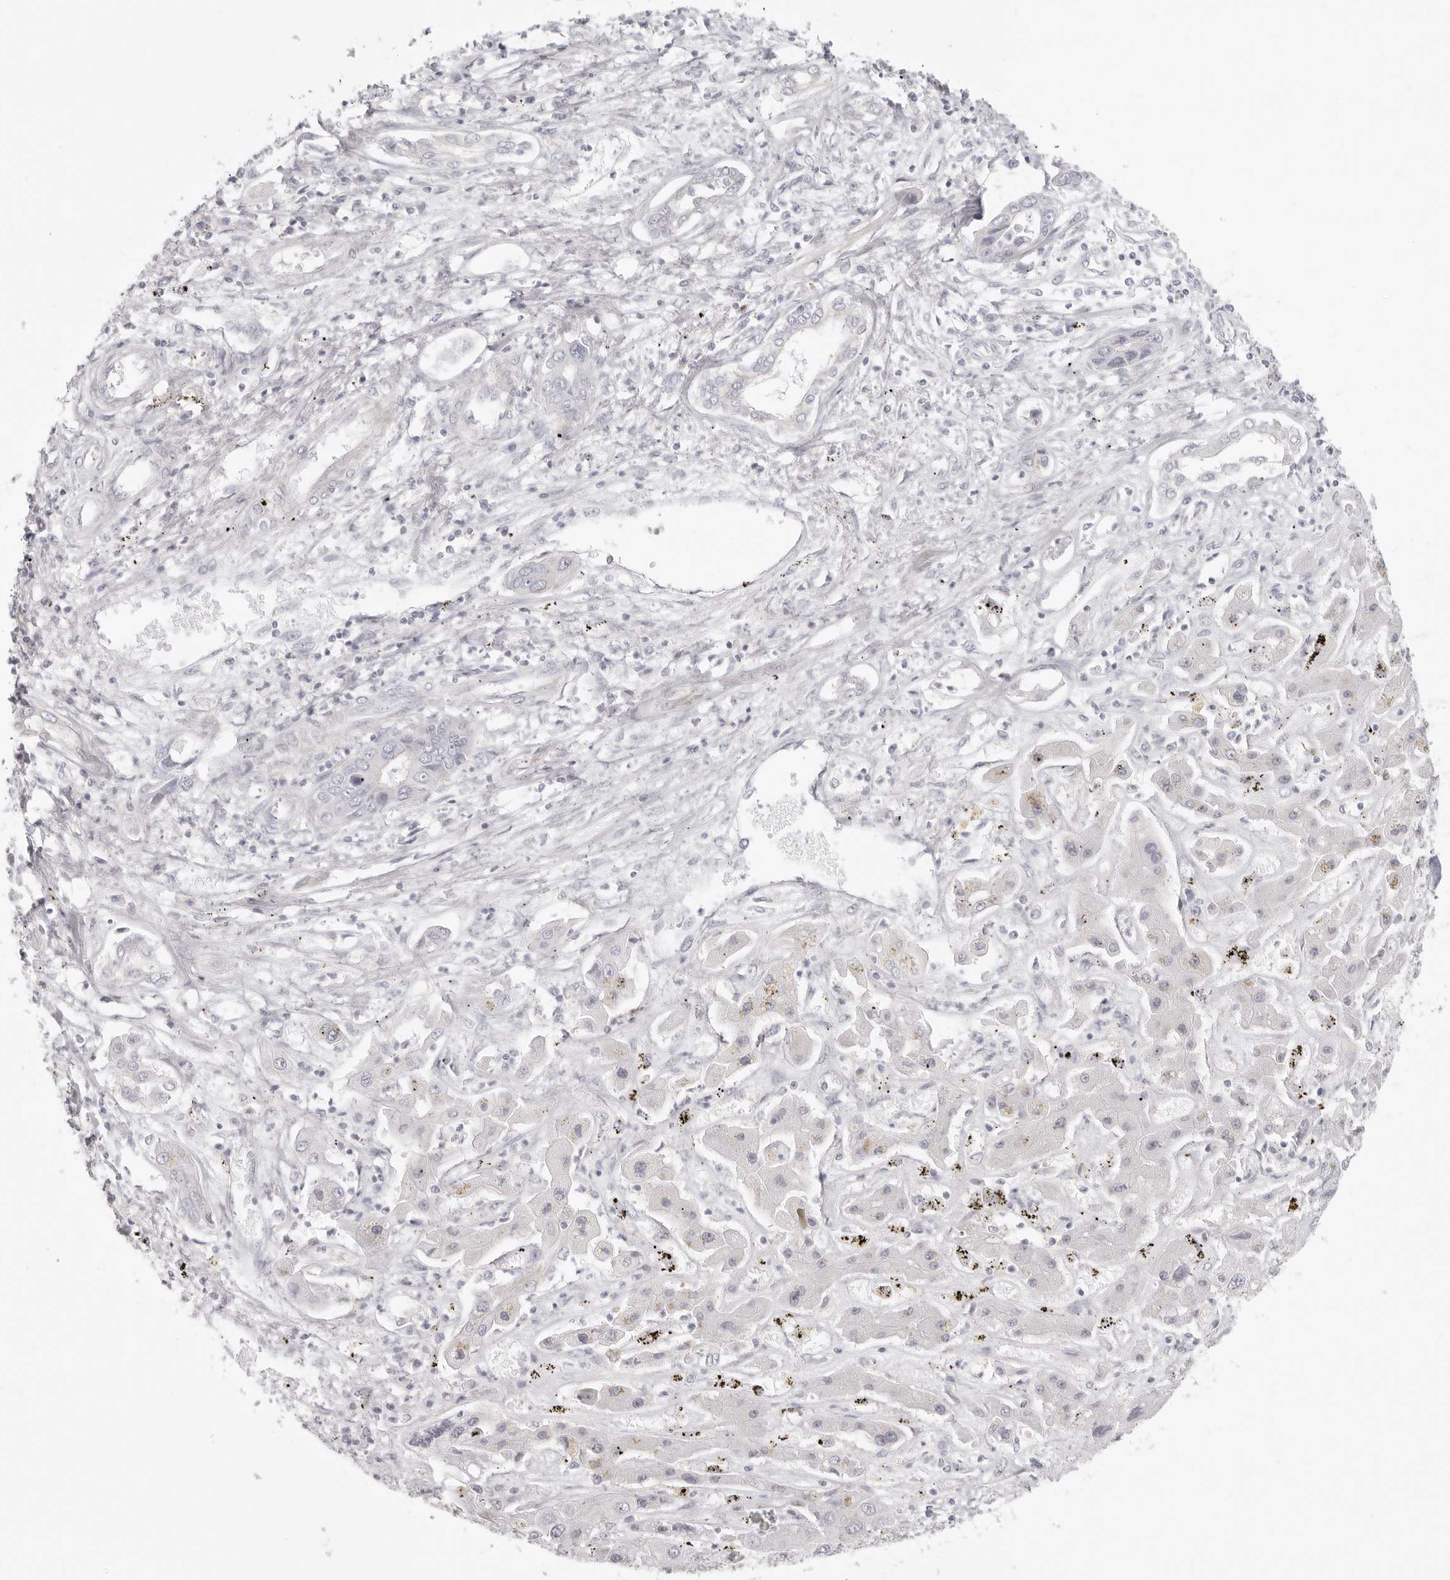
{"staining": {"intensity": "negative", "quantity": "none", "location": "none"}, "tissue": "liver cancer", "cell_type": "Tumor cells", "image_type": "cancer", "snomed": [{"axis": "morphology", "description": "Cholangiocarcinoma"}, {"axis": "topography", "description": "Liver"}], "caption": "The histopathology image exhibits no significant staining in tumor cells of liver cancer (cholangiocarcinoma).", "gene": "RXFP1", "patient": {"sex": "male", "age": 67}}